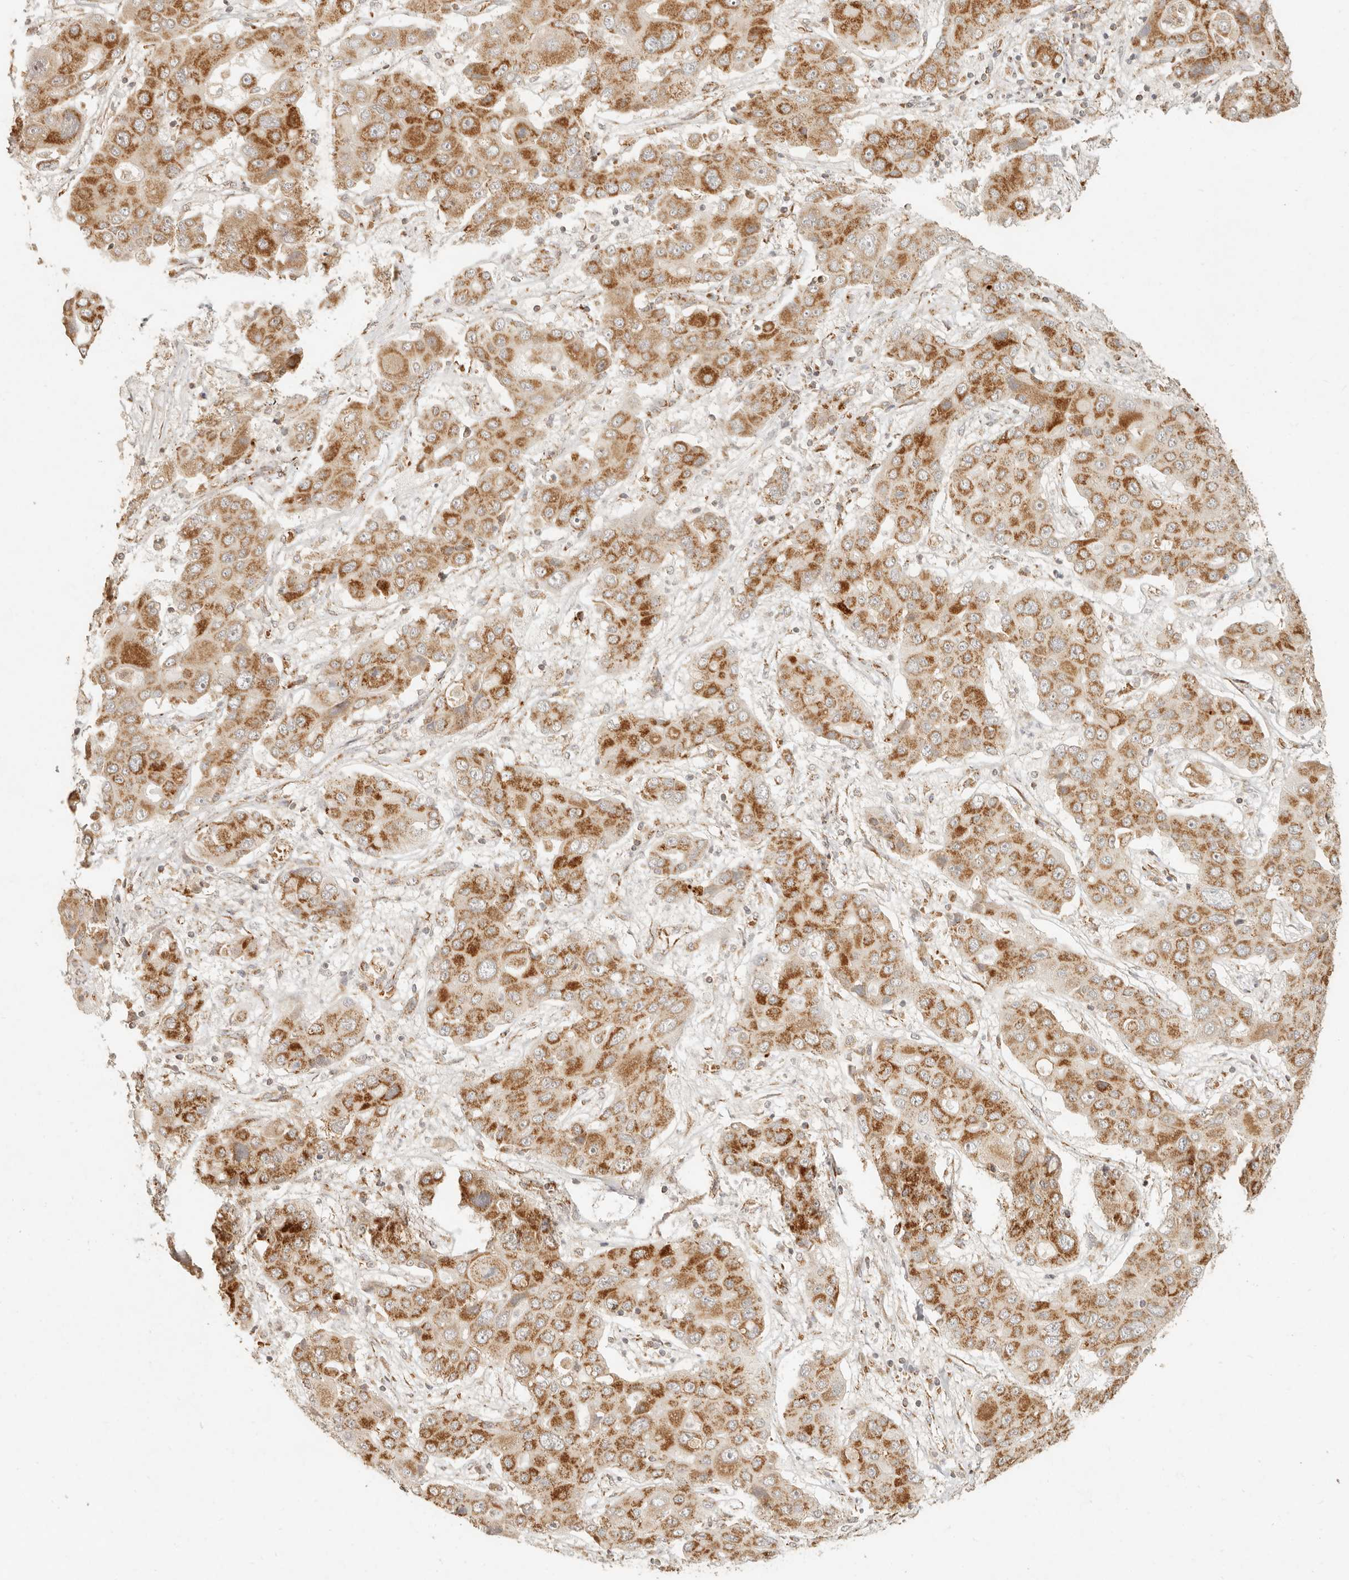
{"staining": {"intensity": "moderate", "quantity": ">75%", "location": "cytoplasmic/membranous"}, "tissue": "liver cancer", "cell_type": "Tumor cells", "image_type": "cancer", "snomed": [{"axis": "morphology", "description": "Cholangiocarcinoma"}, {"axis": "topography", "description": "Liver"}], "caption": "Cholangiocarcinoma (liver) stained for a protein (brown) shows moderate cytoplasmic/membranous positive positivity in approximately >75% of tumor cells.", "gene": "MRPL55", "patient": {"sex": "male", "age": 67}}